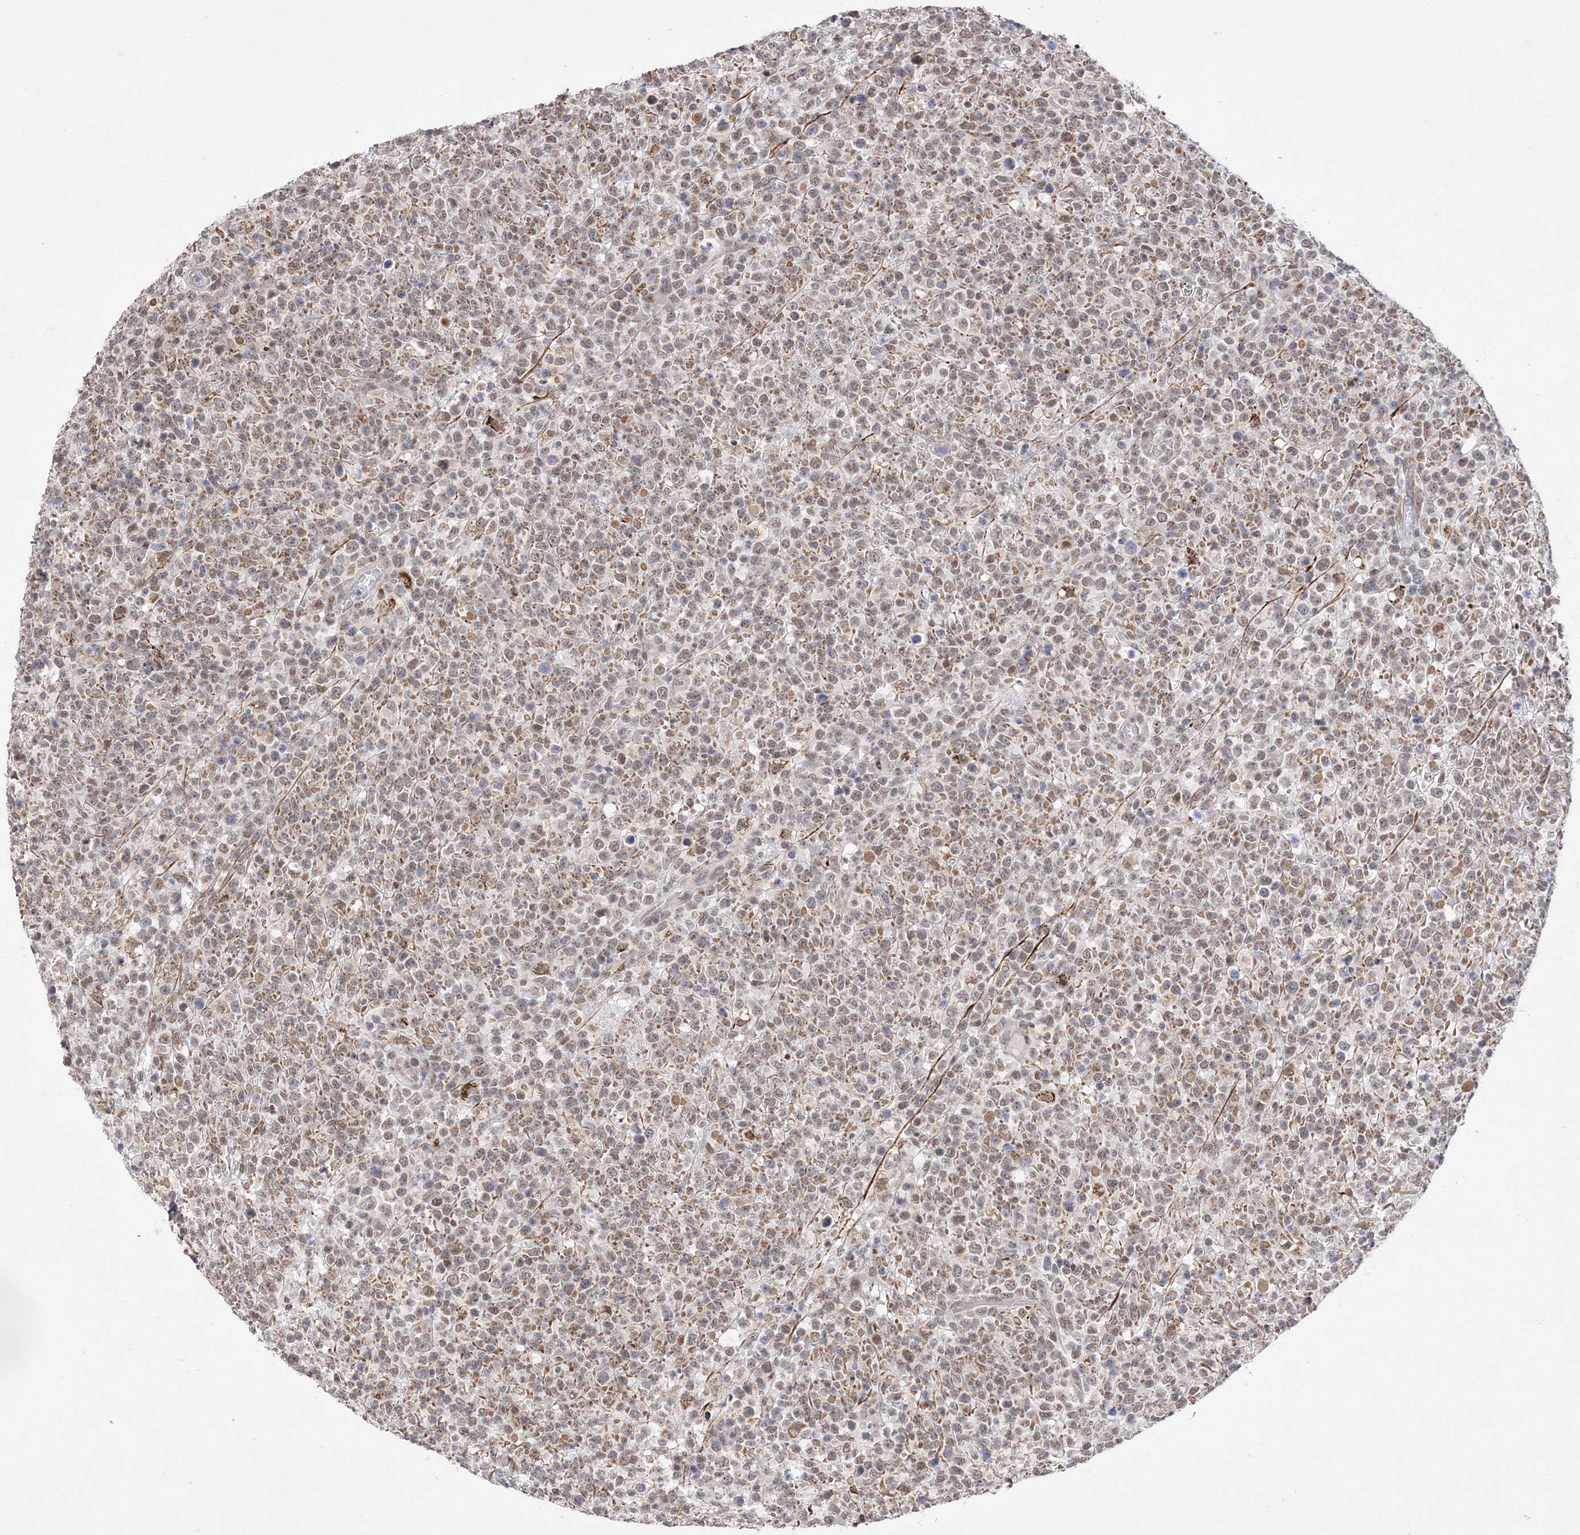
{"staining": {"intensity": "weak", "quantity": ">75%", "location": "nuclear"}, "tissue": "lymphoma", "cell_type": "Tumor cells", "image_type": "cancer", "snomed": [{"axis": "morphology", "description": "Malignant lymphoma, non-Hodgkin's type, High grade"}, {"axis": "topography", "description": "Colon"}], "caption": "High-magnification brightfield microscopy of lymphoma stained with DAB (3,3'-diaminobenzidine) (brown) and counterstained with hematoxylin (blue). tumor cells exhibit weak nuclear staining is identified in approximately>75% of cells.", "gene": "BOD1L1", "patient": {"sex": "female", "age": 53}}